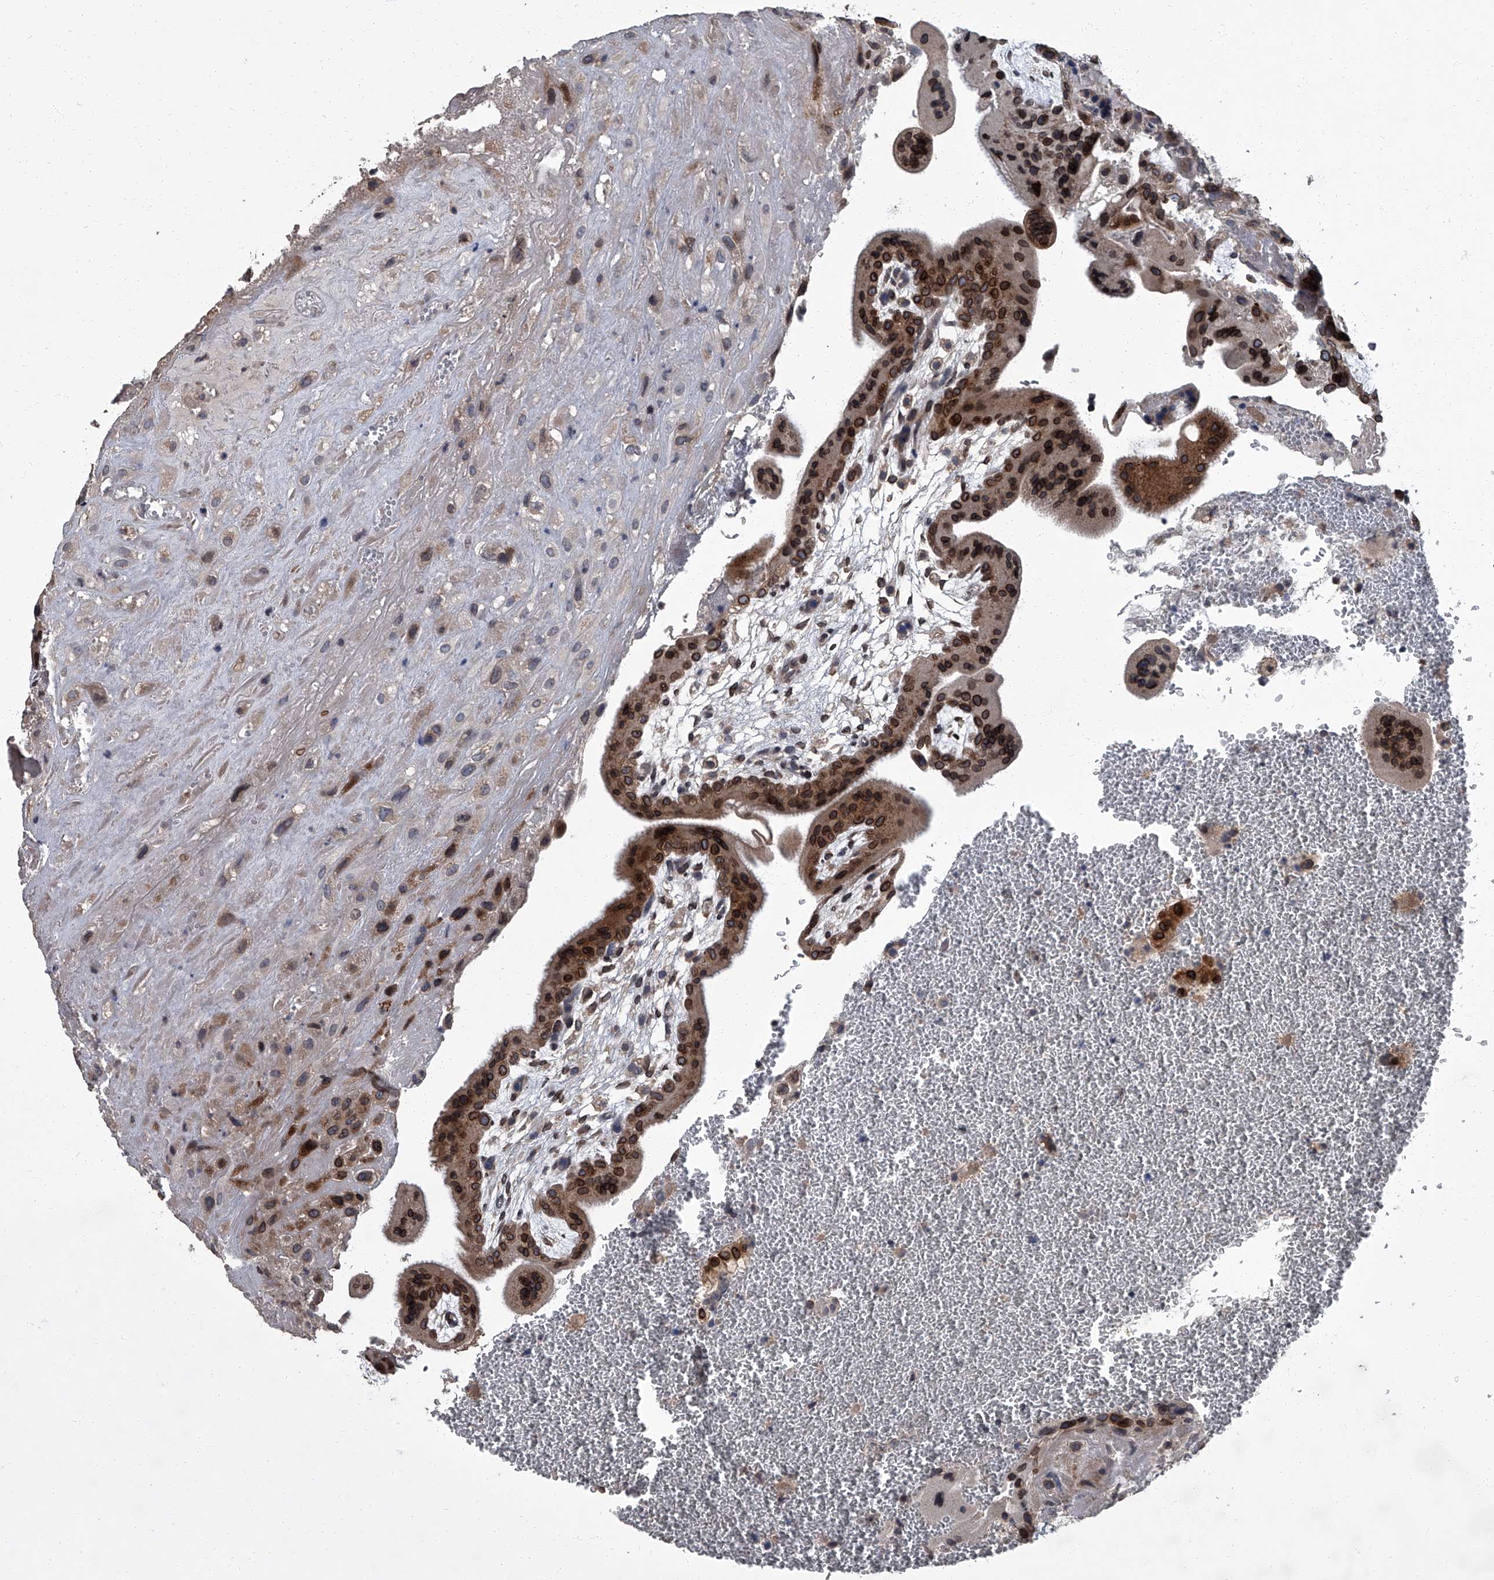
{"staining": {"intensity": "strong", "quantity": "<25%", "location": "cytoplasmic/membranous,nuclear"}, "tissue": "placenta", "cell_type": "Decidual cells", "image_type": "normal", "snomed": [{"axis": "morphology", "description": "Normal tissue, NOS"}, {"axis": "topography", "description": "Placenta"}], "caption": "This is a histology image of IHC staining of unremarkable placenta, which shows strong positivity in the cytoplasmic/membranous,nuclear of decidual cells.", "gene": "LRRC8C", "patient": {"sex": "female", "age": 35}}